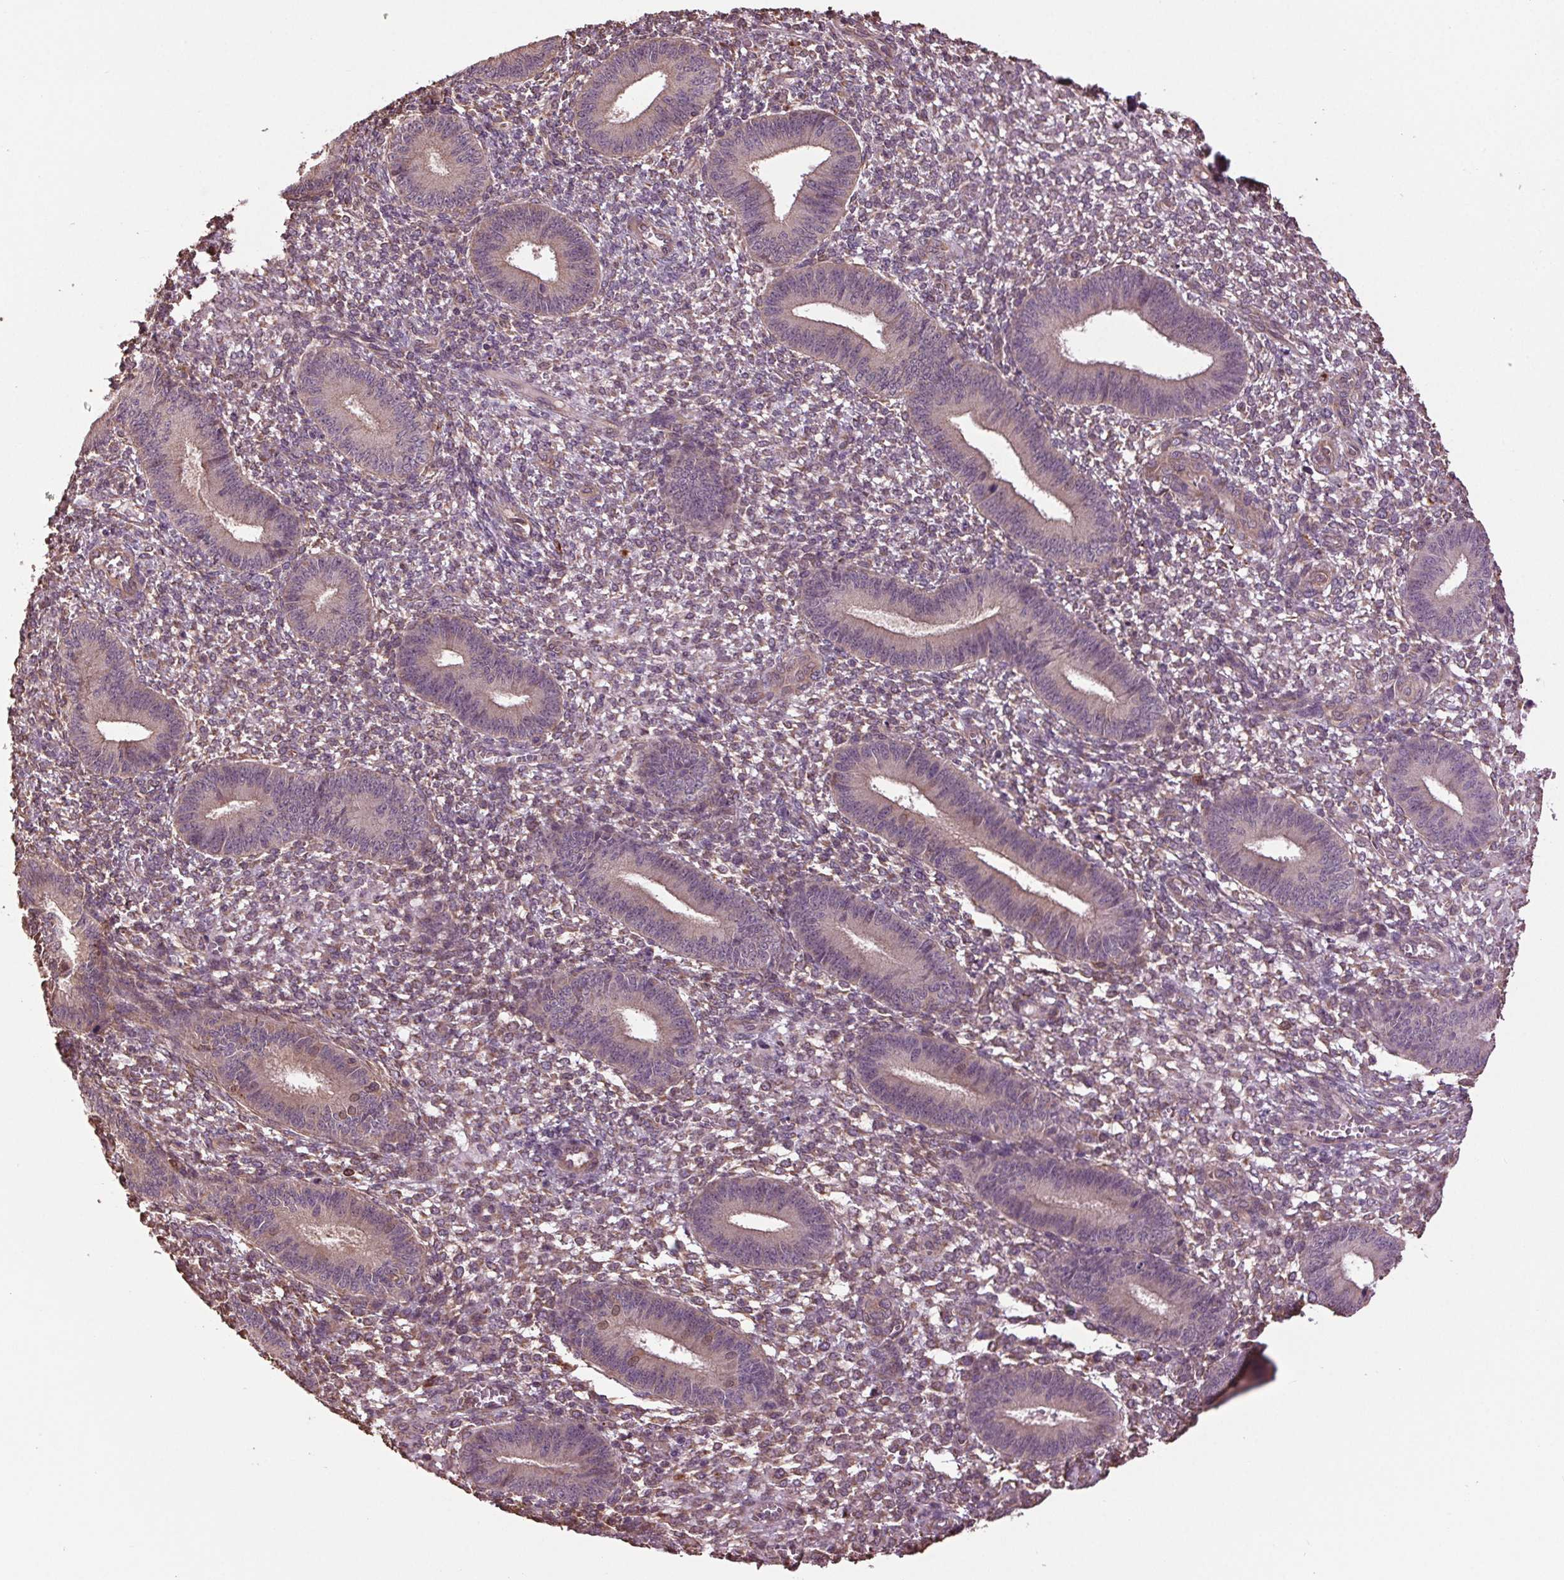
{"staining": {"intensity": "moderate", "quantity": "25%-75%", "location": "cytoplasmic/membranous"}, "tissue": "endometrium", "cell_type": "Cells in endometrial stroma", "image_type": "normal", "snomed": [{"axis": "morphology", "description": "Normal tissue, NOS"}, {"axis": "topography", "description": "Endometrium"}], "caption": "IHC photomicrograph of benign endometrium: human endometrium stained using immunohistochemistry shows medium levels of moderate protein expression localized specifically in the cytoplasmic/membranous of cells in endometrial stroma, appearing as a cytoplasmic/membranous brown color.", "gene": "RNPEP", "patient": {"sex": "female", "age": 42}}